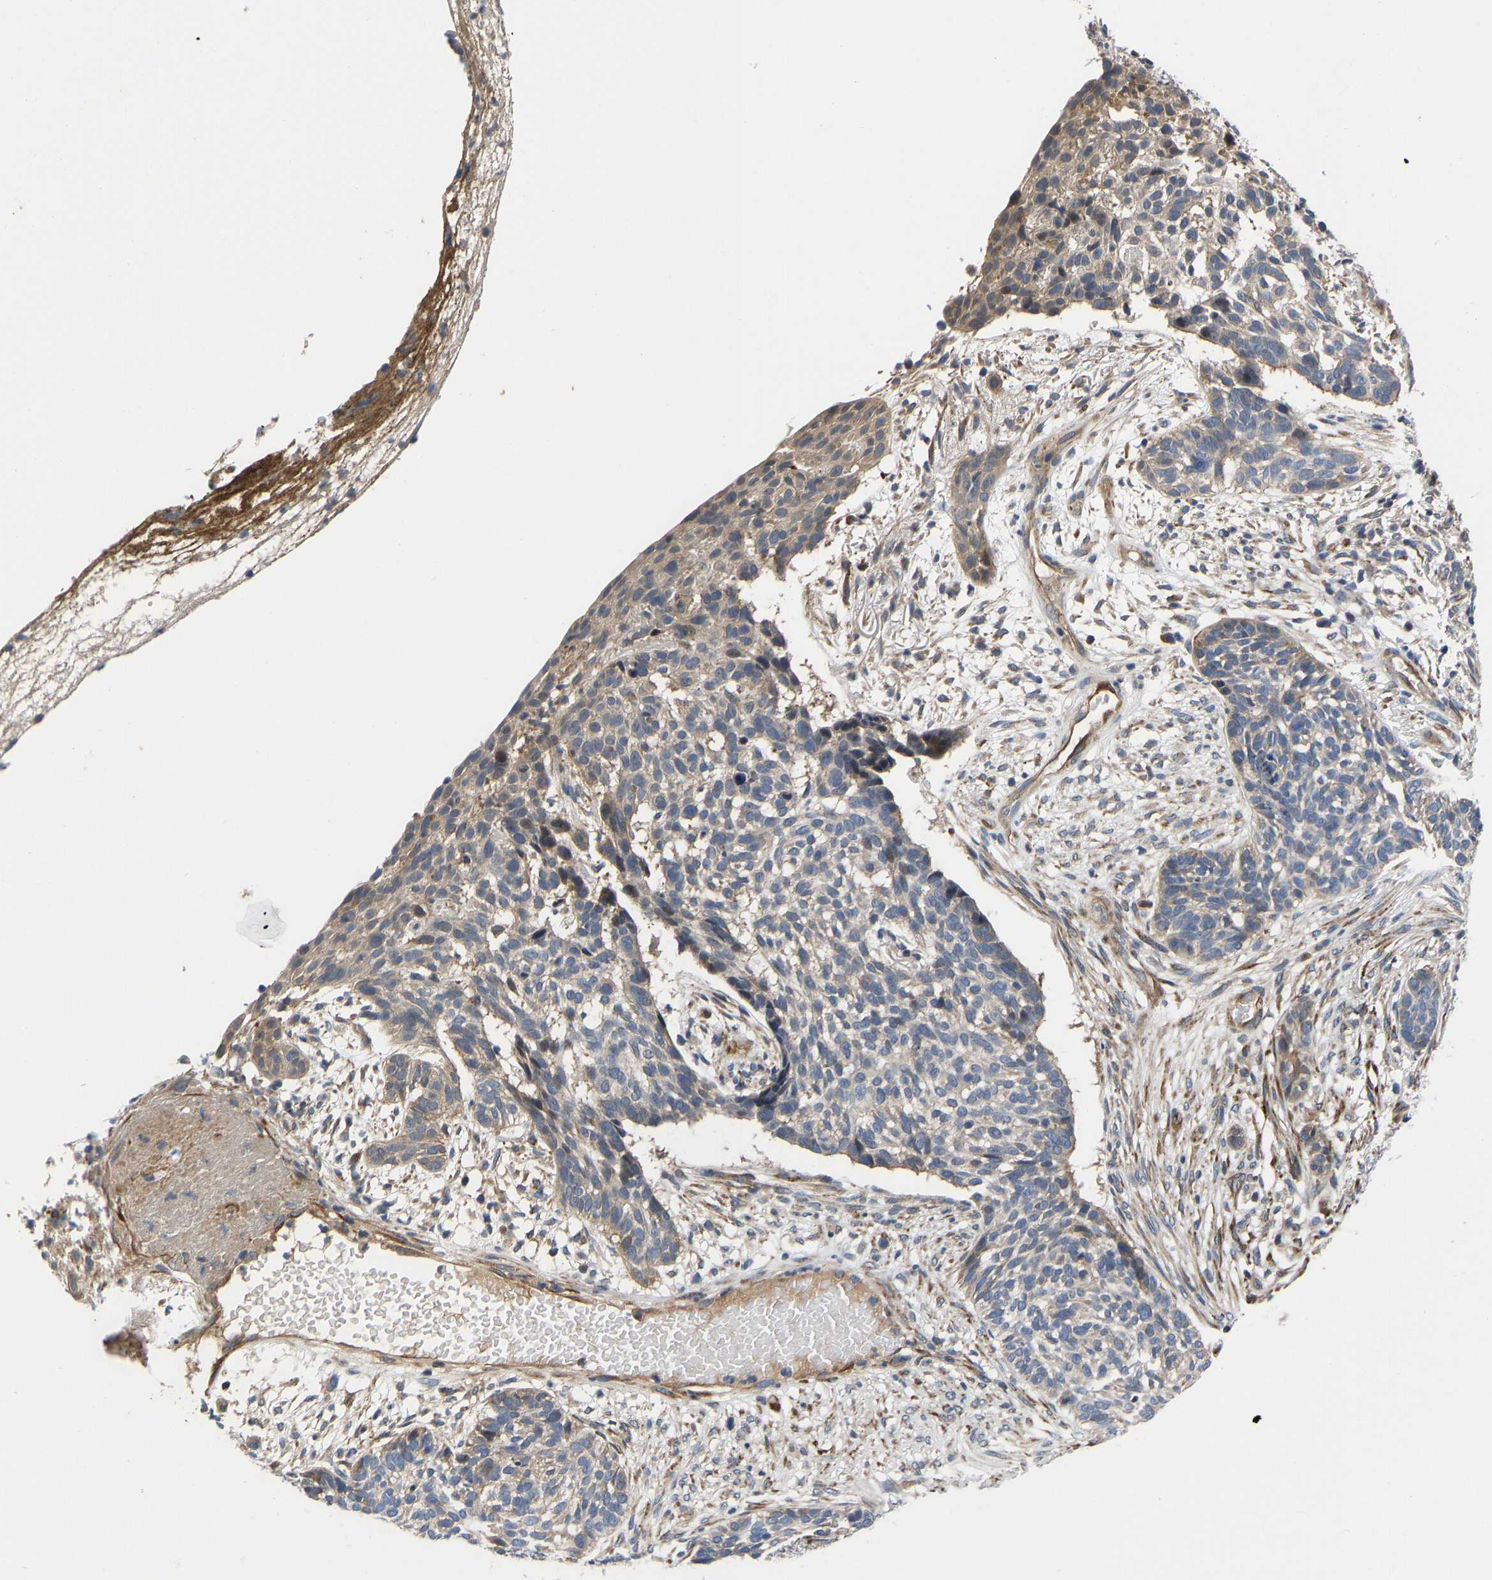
{"staining": {"intensity": "weak", "quantity": "<25%", "location": "cytoplasmic/membranous"}, "tissue": "skin cancer", "cell_type": "Tumor cells", "image_type": "cancer", "snomed": [{"axis": "morphology", "description": "Basal cell carcinoma"}, {"axis": "topography", "description": "Skin"}], "caption": "High magnification brightfield microscopy of skin cancer (basal cell carcinoma) stained with DAB (brown) and counterstained with hematoxylin (blue): tumor cells show no significant expression.", "gene": "FRRS1", "patient": {"sex": "male", "age": 85}}